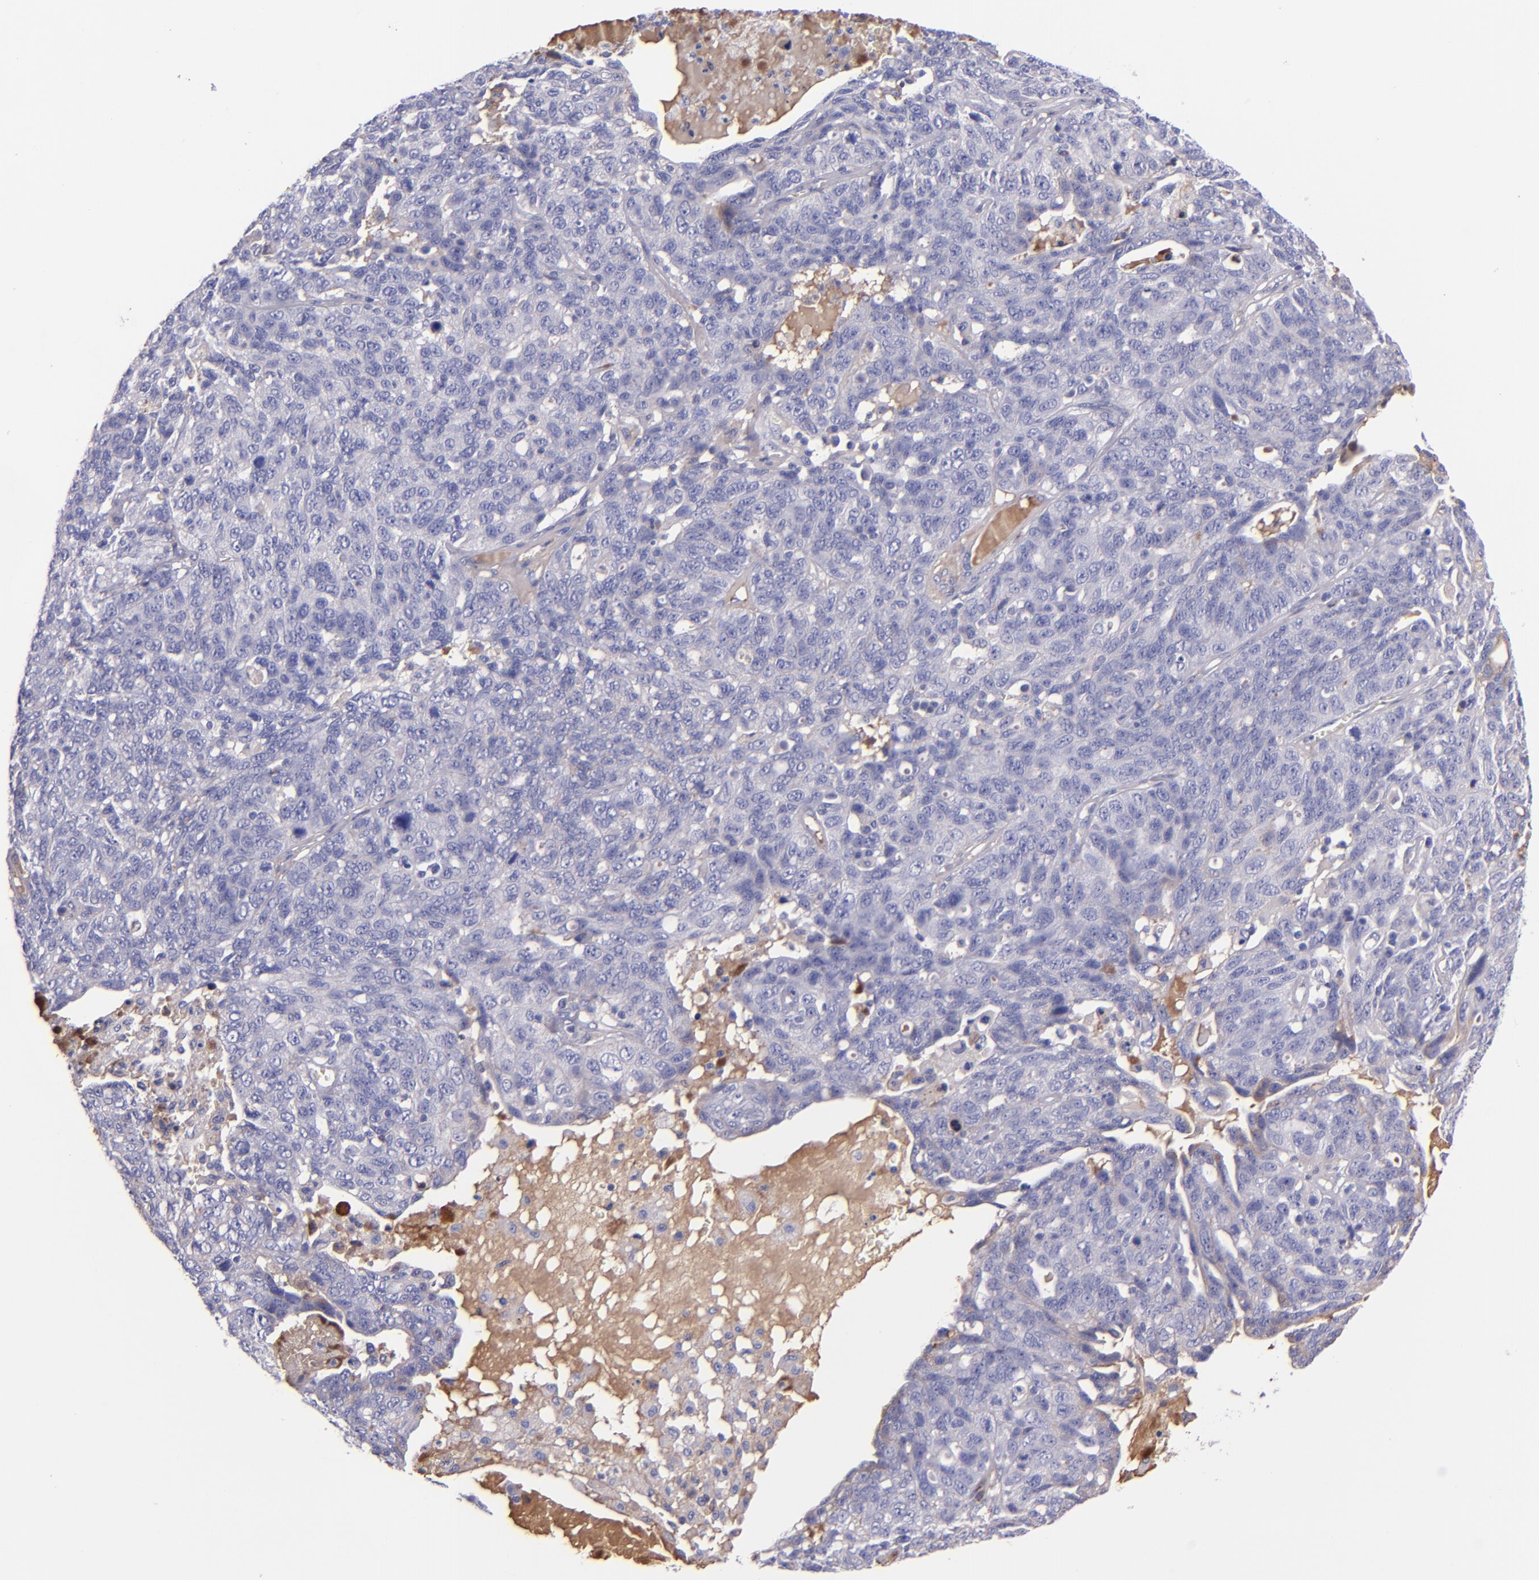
{"staining": {"intensity": "weak", "quantity": "<25%", "location": "cytoplasmic/membranous"}, "tissue": "ovarian cancer", "cell_type": "Tumor cells", "image_type": "cancer", "snomed": [{"axis": "morphology", "description": "Cystadenocarcinoma, serous, NOS"}, {"axis": "topography", "description": "Ovary"}], "caption": "Protein analysis of ovarian cancer exhibits no significant staining in tumor cells.", "gene": "KNG1", "patient": {"sex": "female", "age": 71}}